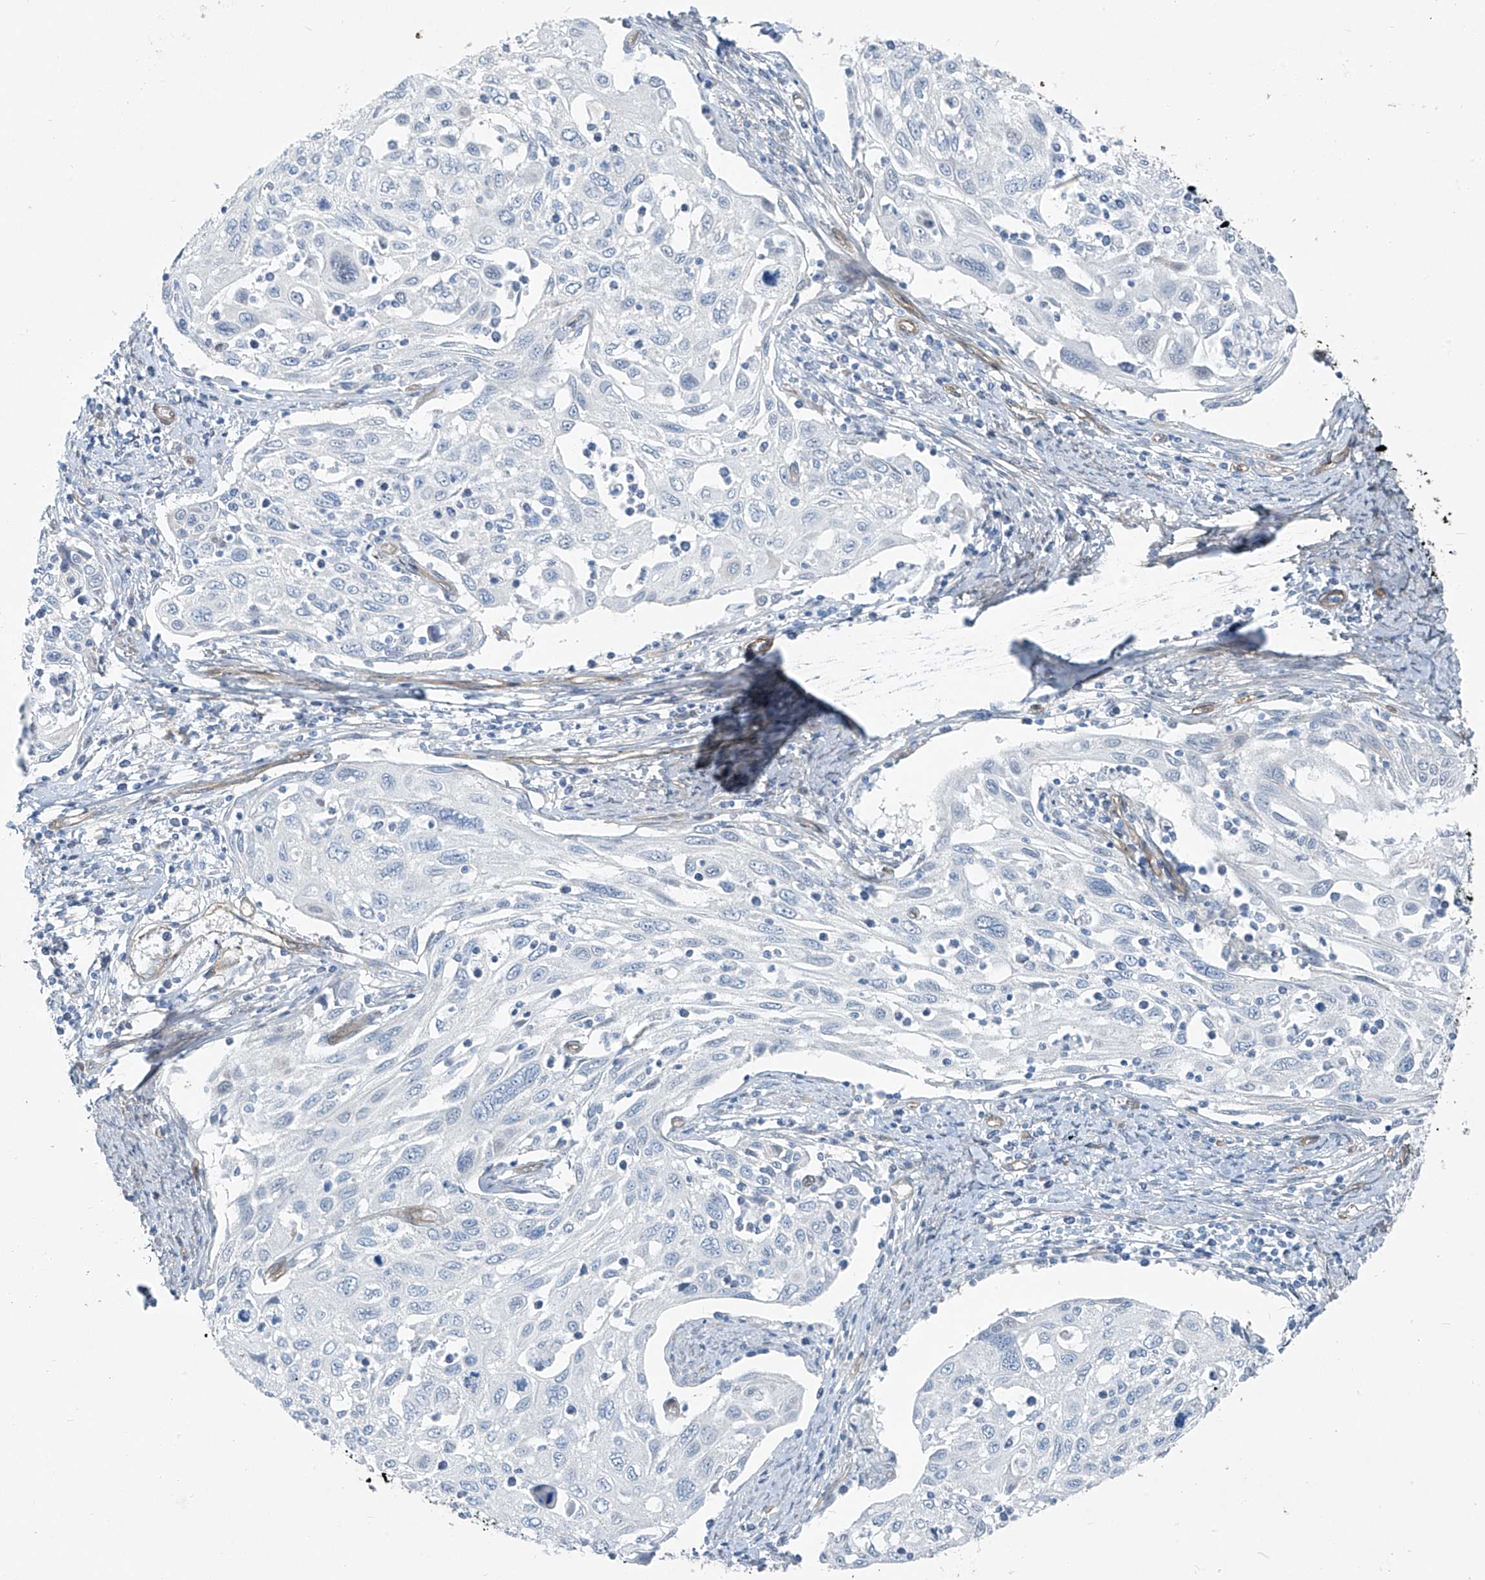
{"staining": {"intensity": "negative", "quantity": "none", "location": "none"}, "tissue": "cervical cancer", "cell_type": "Tumor cells", "image_type": "cancer", "snomed": [{"axis": "morphology", "description": "Squamous cell carcinoma, NOS"}, {"axis": "topography", "description": "Cervix"}], "caption": "IHC of human cervical squamous cell carcinoma displays no expression in tumor cells. Brightfield microscopy of immunohistochemistry stained with DAB (3,3'-diaminobenzidine) (brown) and hematoxylin (blue), captured at high magnification.", "gene": "TNS2", "patient": {"sex": "female", "age": 70}}